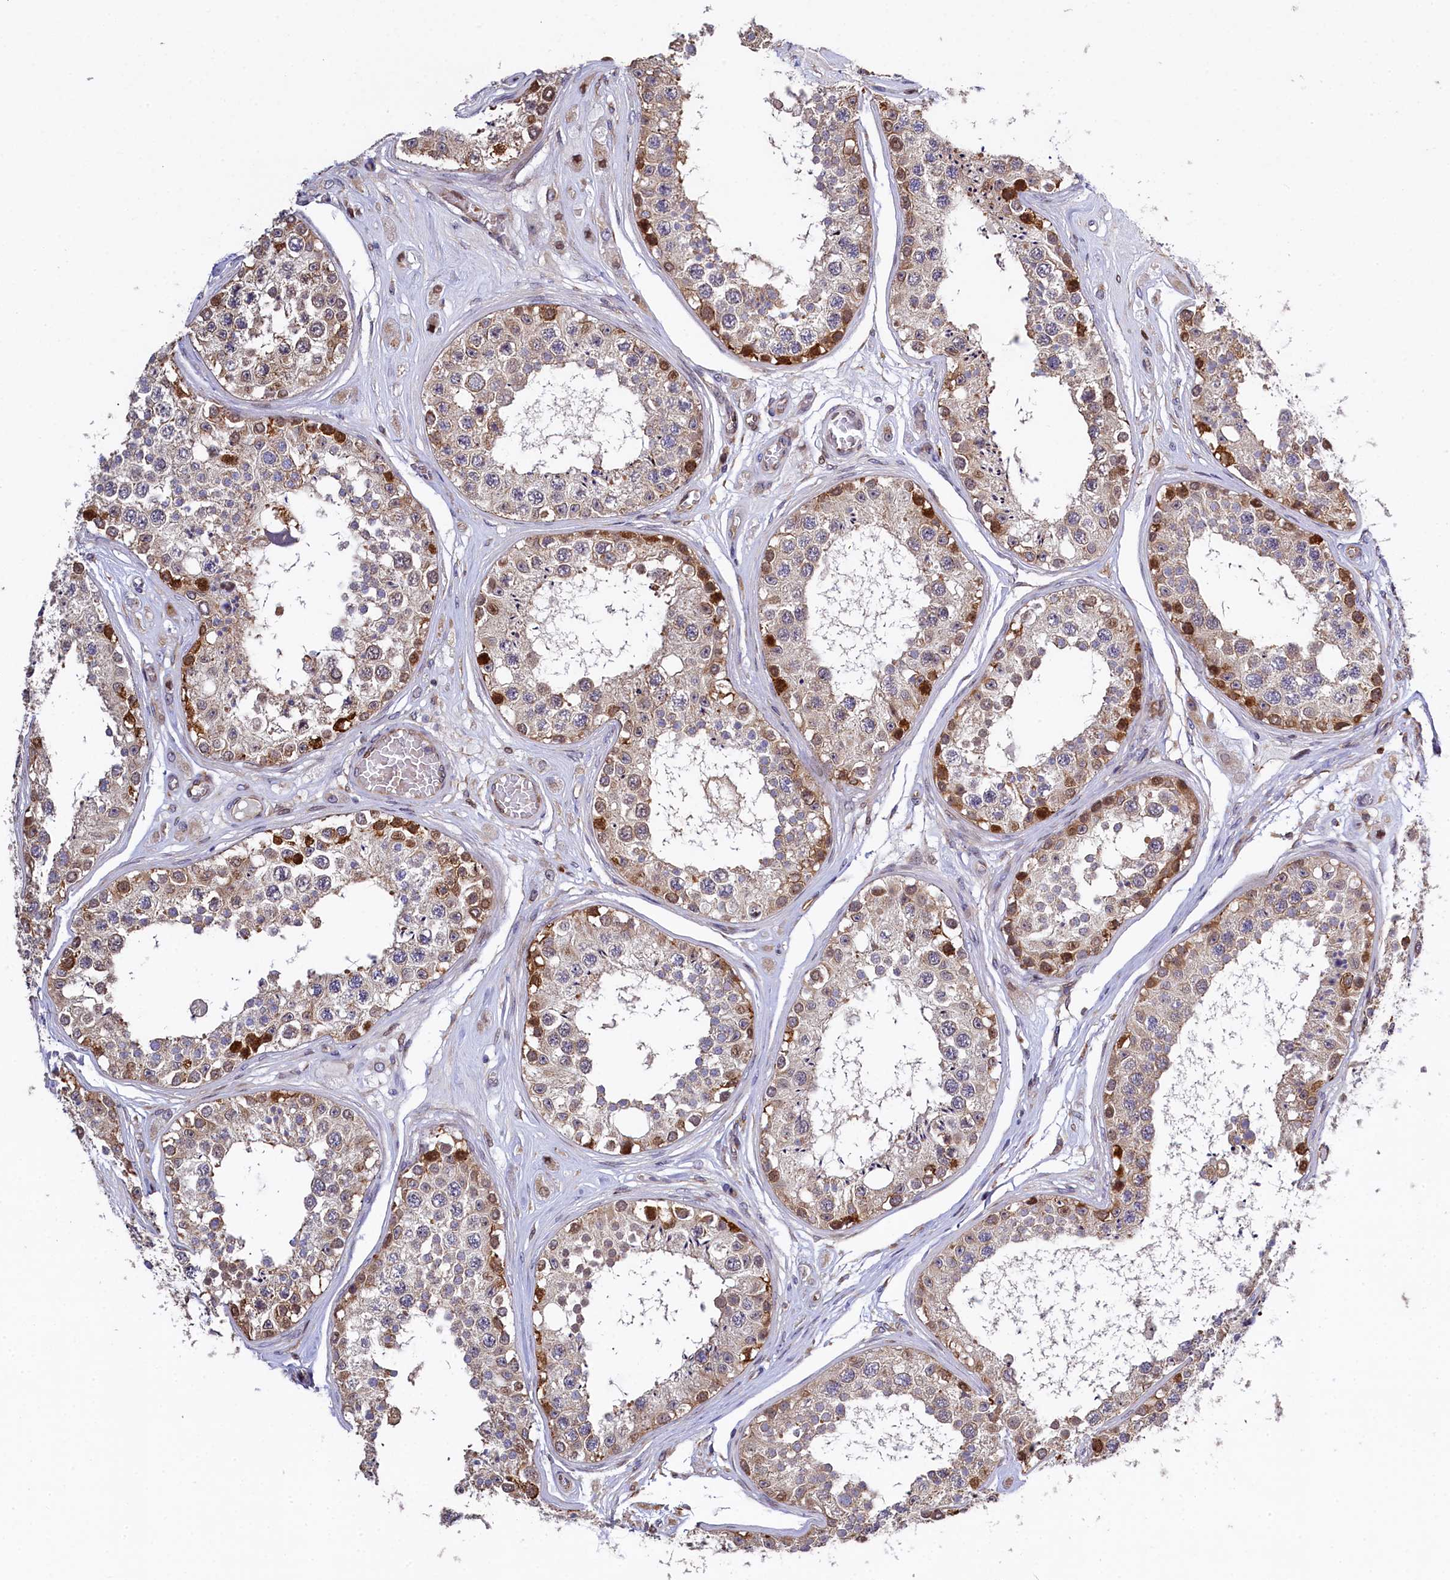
{"staining": {"intensity": "moderate", "quantity": "<25%", "location": "cytoplasmic/membranous,nuclear"}, "tissue": "testis", "cell_type": "Cells in seminiferous ducts", "image_type": "normal", "snomed": [{"axis": "morphology", "description": "Normal tissue, NOS"}, {"axis": "topography", "description": "Testis"}], "caption": "The immunohistochemical stain labels moderate cytoplasmic/membranous,nuclear expression in cells in seminiferous ducts of normal testis. The staining was performed using DAB to visualize the protein expression in brown, while the nuclei were stained in blue with hematoxylin (Magnification: 20x).", "gene": "TGDS", "patient": {"sex": "male", "age": 25}}